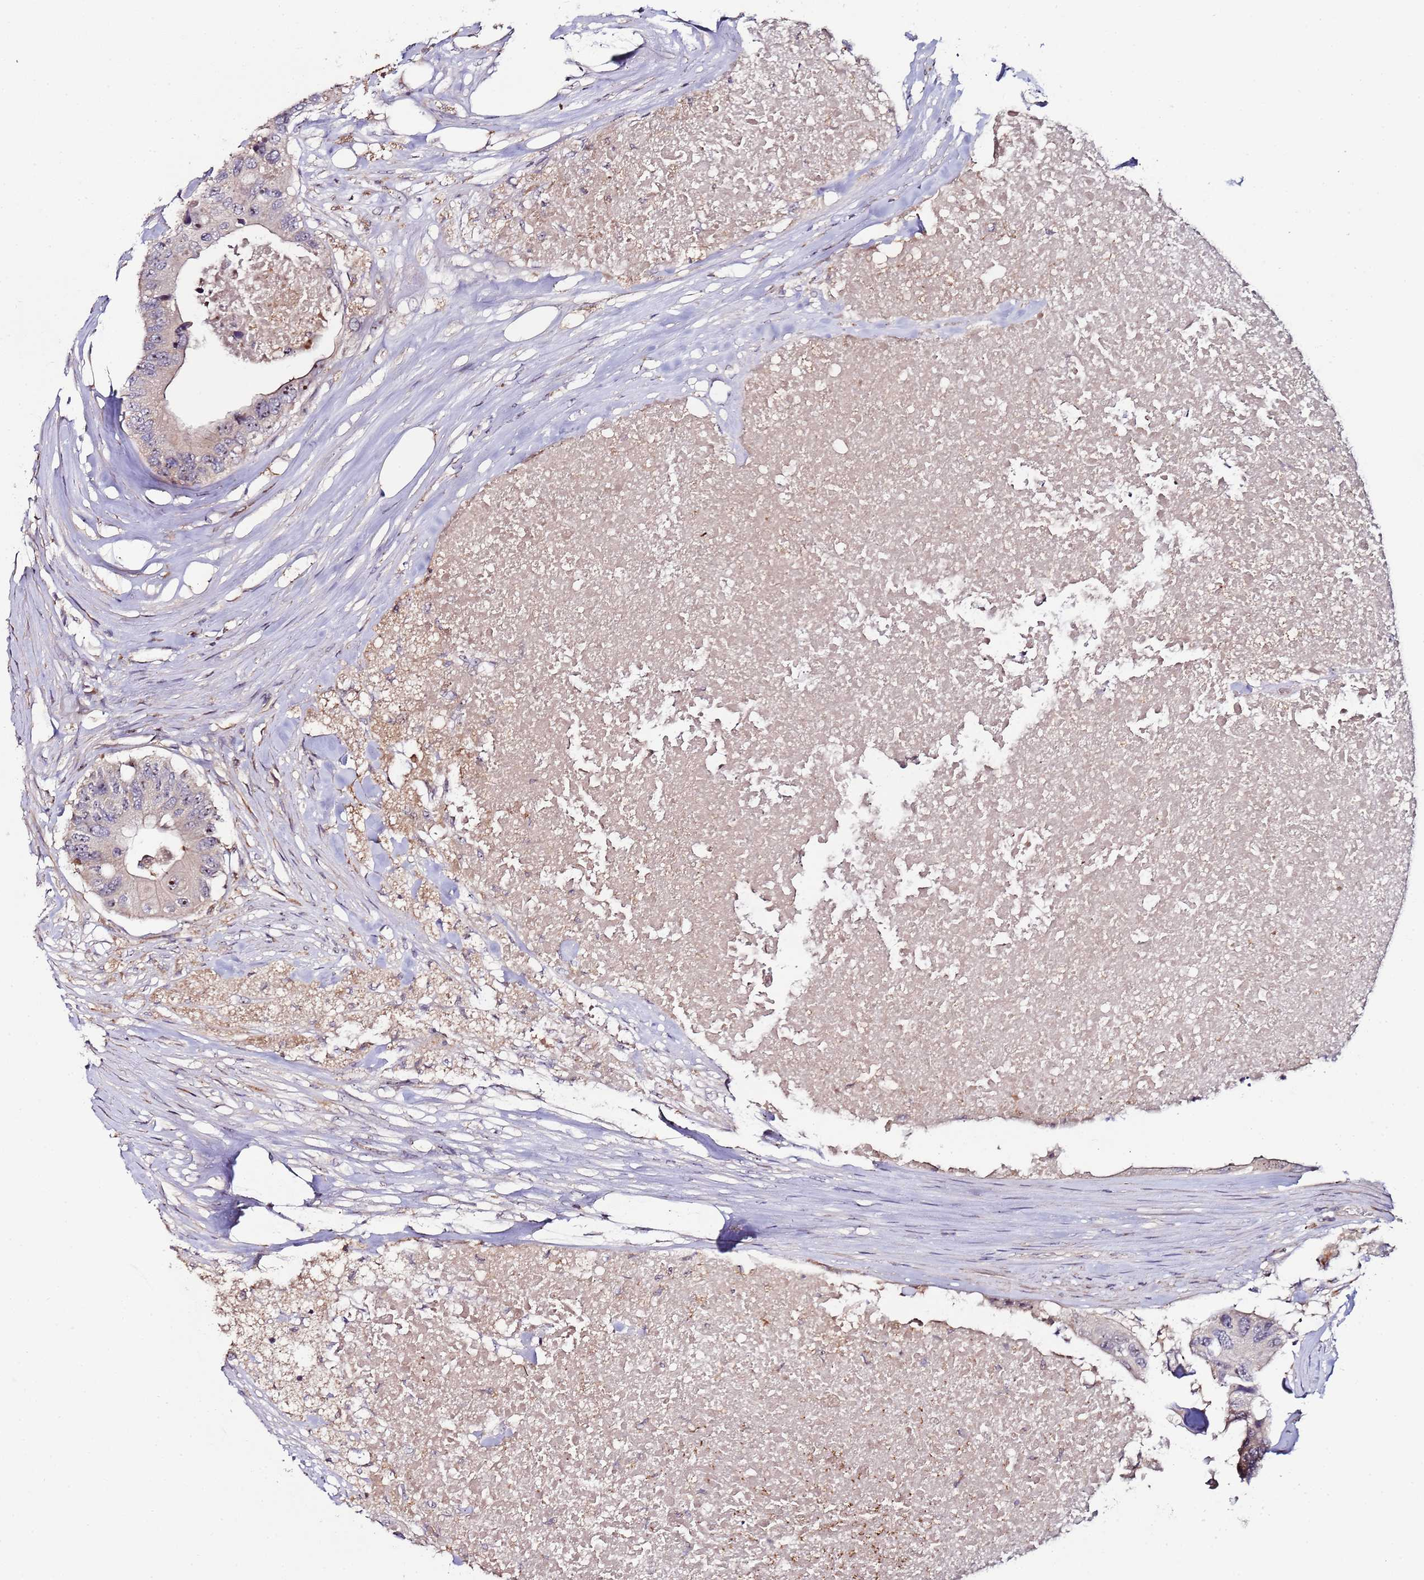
{"staining": {"intensity": "moderate", "quantity": "<25%", "location": "nuclear"}, "tissue": "colorectal cancer", "cell_type": "Tumor cells", "image_type": "cancer", "snomed": [{"axis": "morphology", "description": "Adenocarcinoma, NOS"}, {"axis": "topography", "description": "Colon"}], "caption": "Immunohistochemistry (DAB (3,3'-diaminobenzidine)) staining of human colorectal cancer shows moderate nuclear protein positivity in approximately <25% of tumor cells.", "gene": "KRI1", "patient": {"sex": "male", "age": 71}}